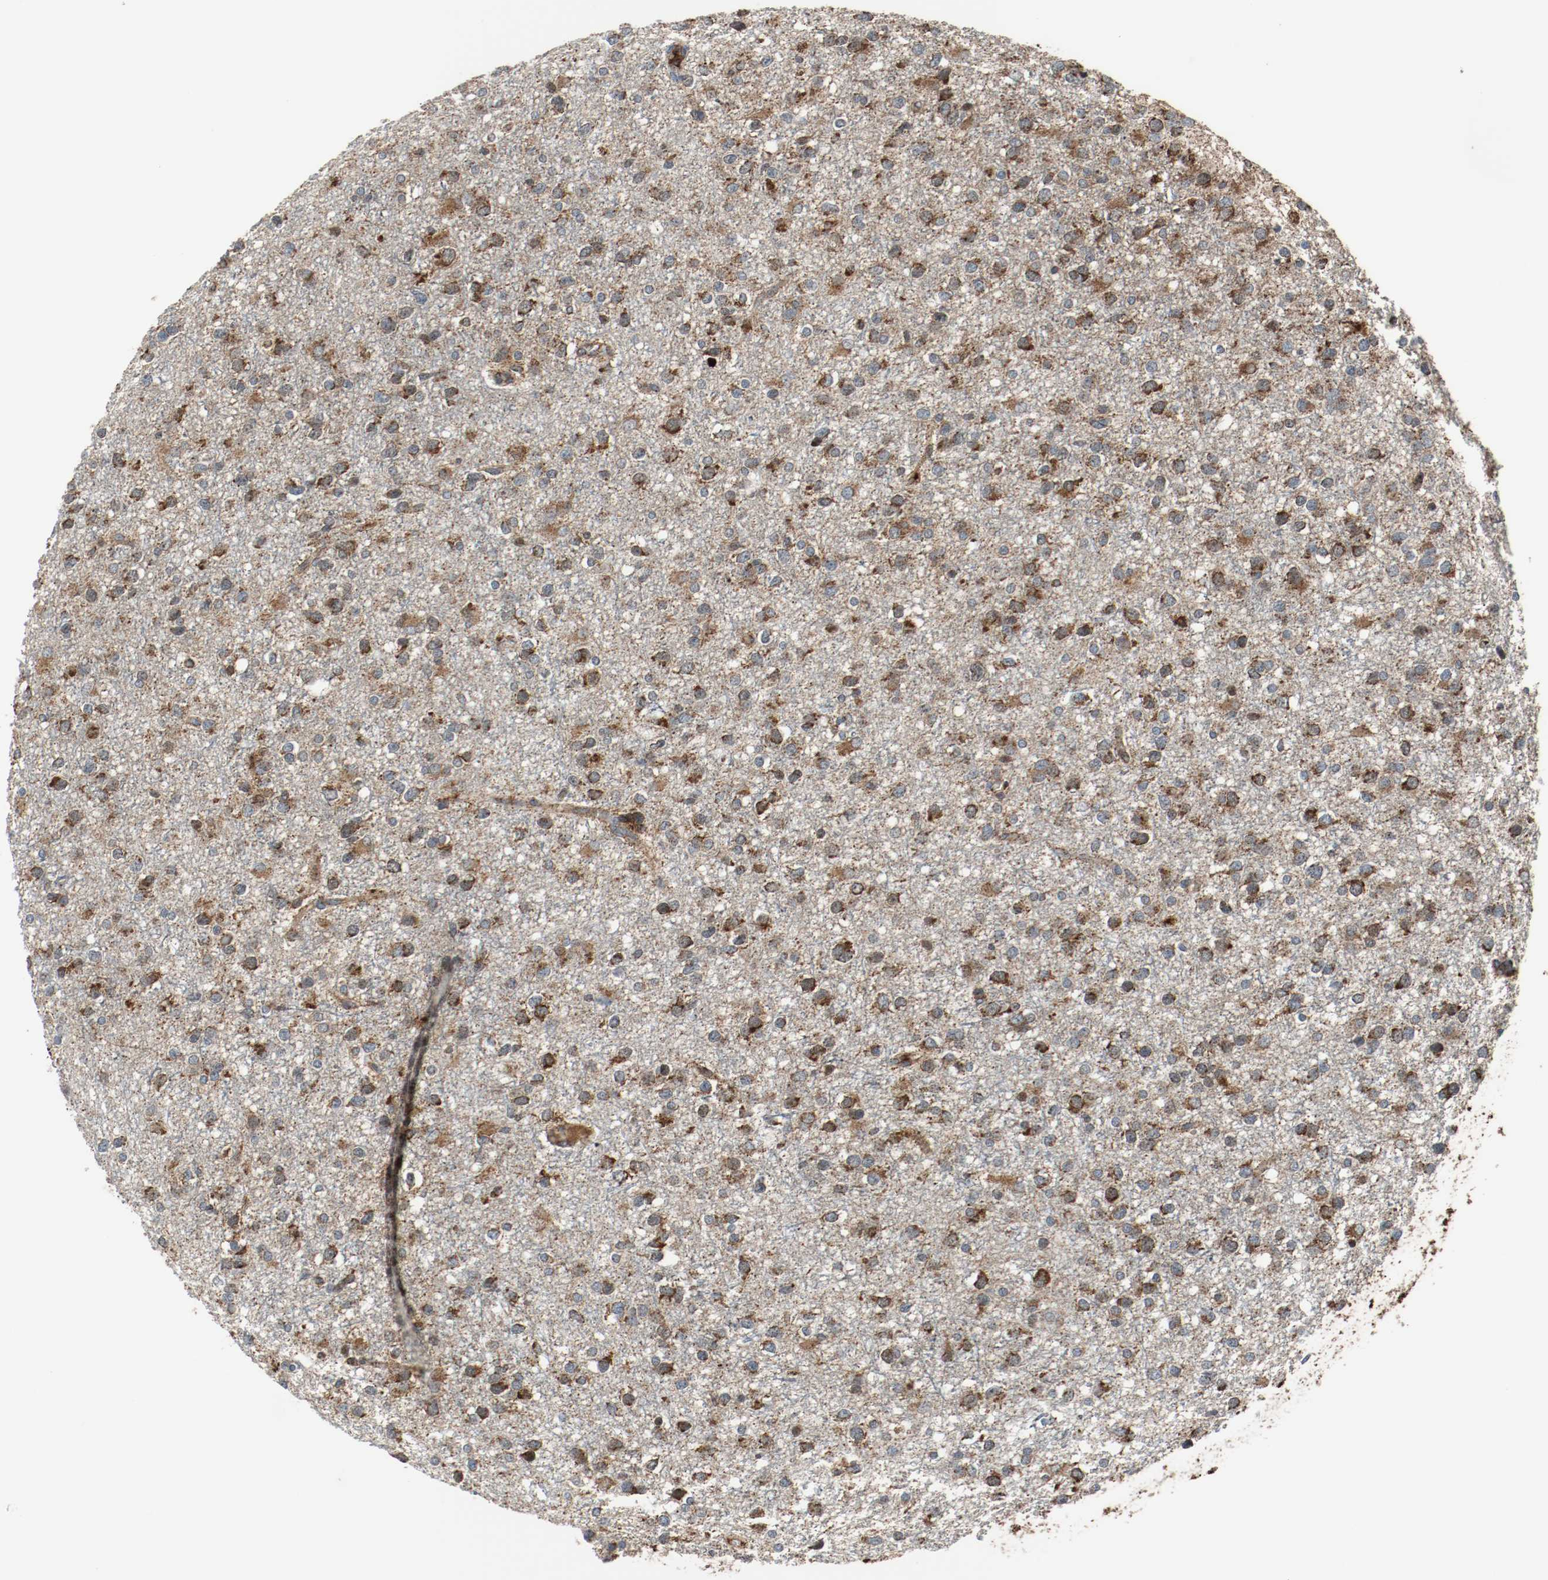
{"staining": {"intensity": "strong", "quantity": ">75%", "location": "cytoplasmic/membranous"}, "tissue": "glioma", "cell_type": "Tumor cells", "image_type": "cancer", "snomed": [{"axis": "morphology", "description": "Glioma, malignant, Low grade"}, {"axis": "topography", "description": "Brain"}], "caption": "Strong cytoplasmic/membranous staining for a protein is present in approximately >75% of tumor cells of glioma using IHC.", "gene": "TXNRD1", "patient": {"sex": "male", "age": 42}}